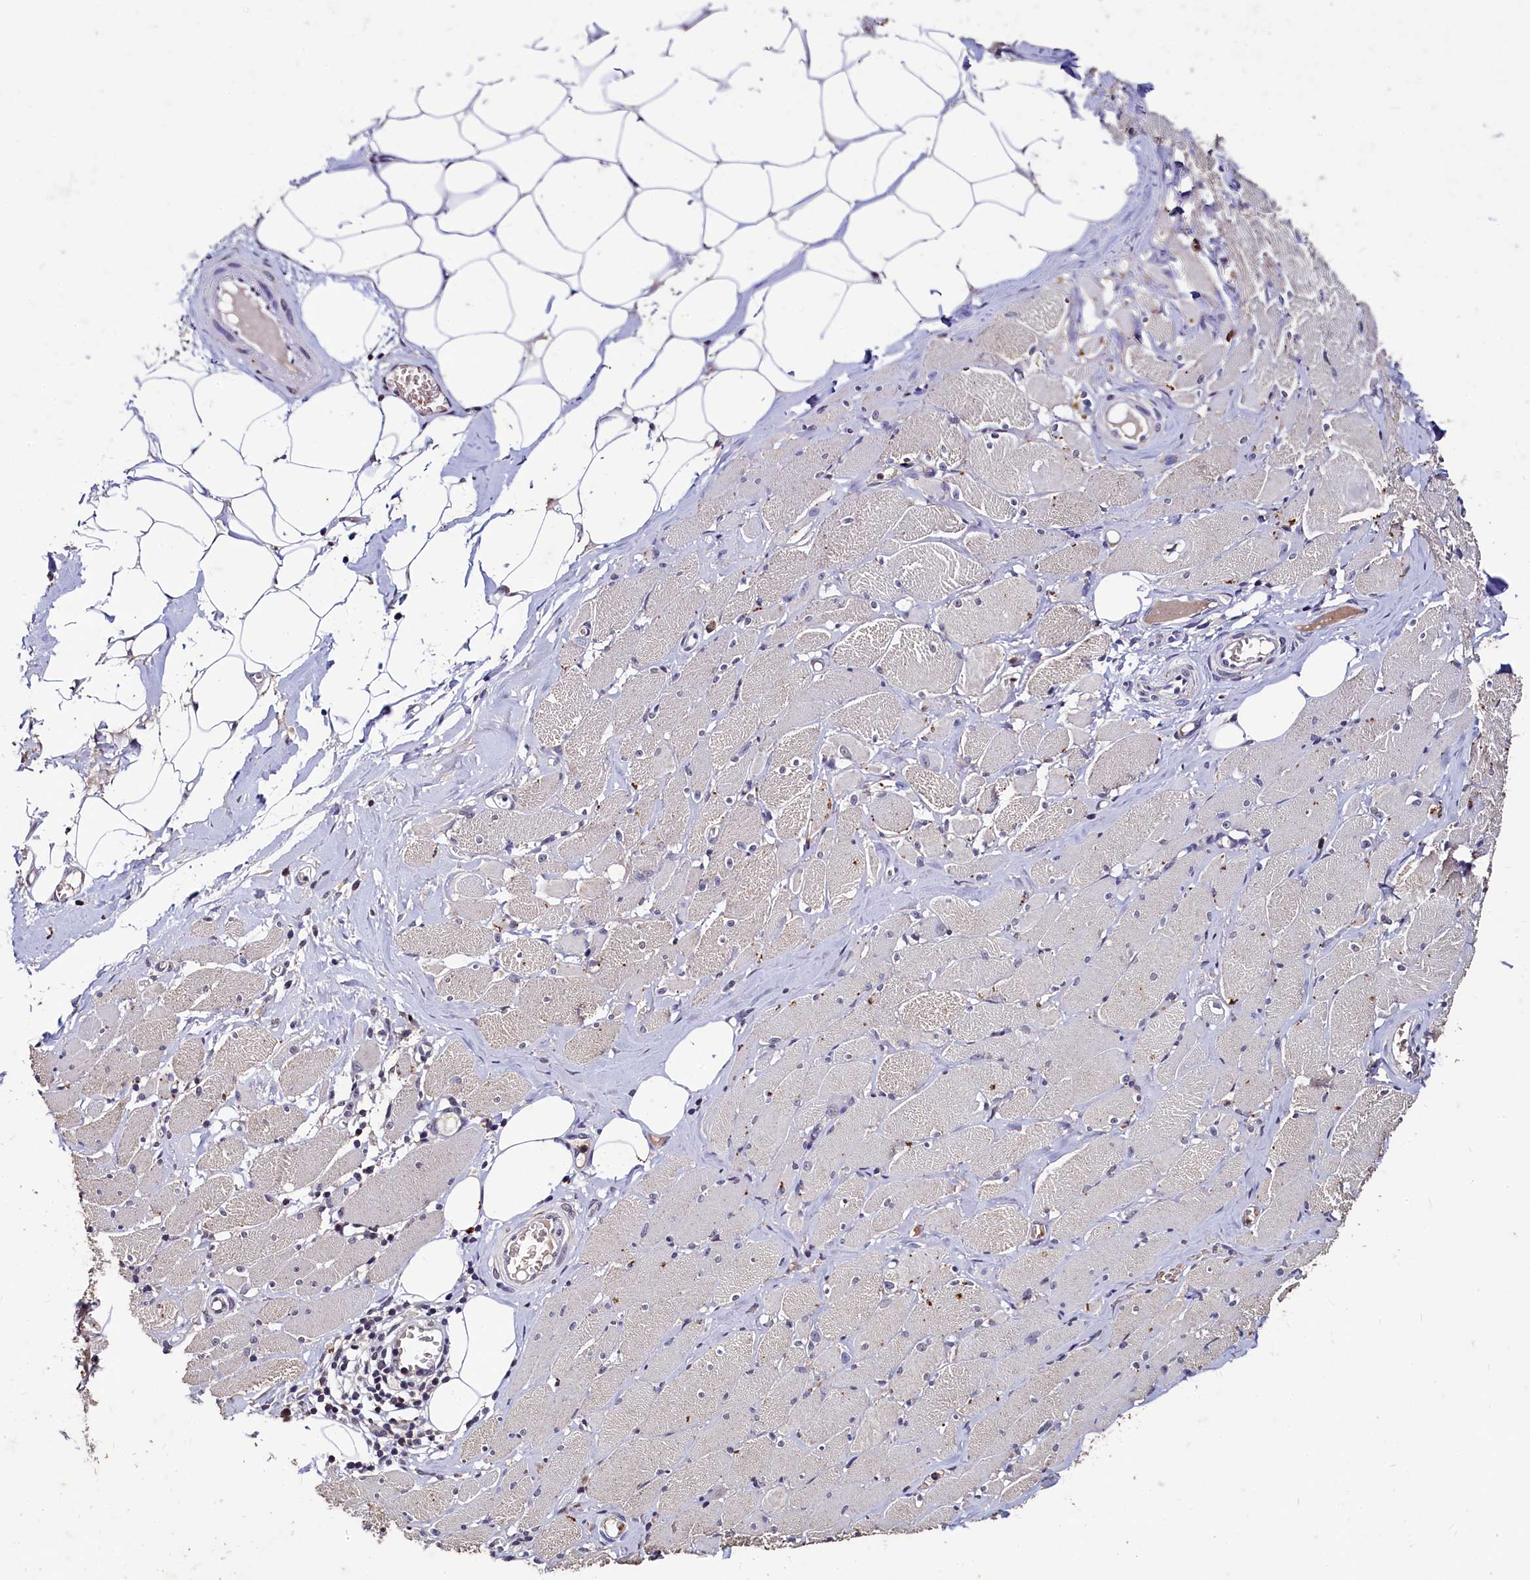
{"staining": {"intensity": "moderate", "quantity": "<25%", "location": "nuclear"}, "tissue": "skeletal muscle", "cell_type": "Myocytes", "image_type": "normal", "snomed": [{"axis": "morphology", "description": "Normal tissue, NOS"}, {"axis": "morphology", "description": "Basal cell carcinoma"}, {"axis": "topography", "description": "Skeletal muscle"}], "caption": "Protein staining of normal skeletal muscle shows moderate nuclear positivity in about <25% of myocytes.", "gene": "CSTPP1", "patient": {"sex": "female", "age": 64}}